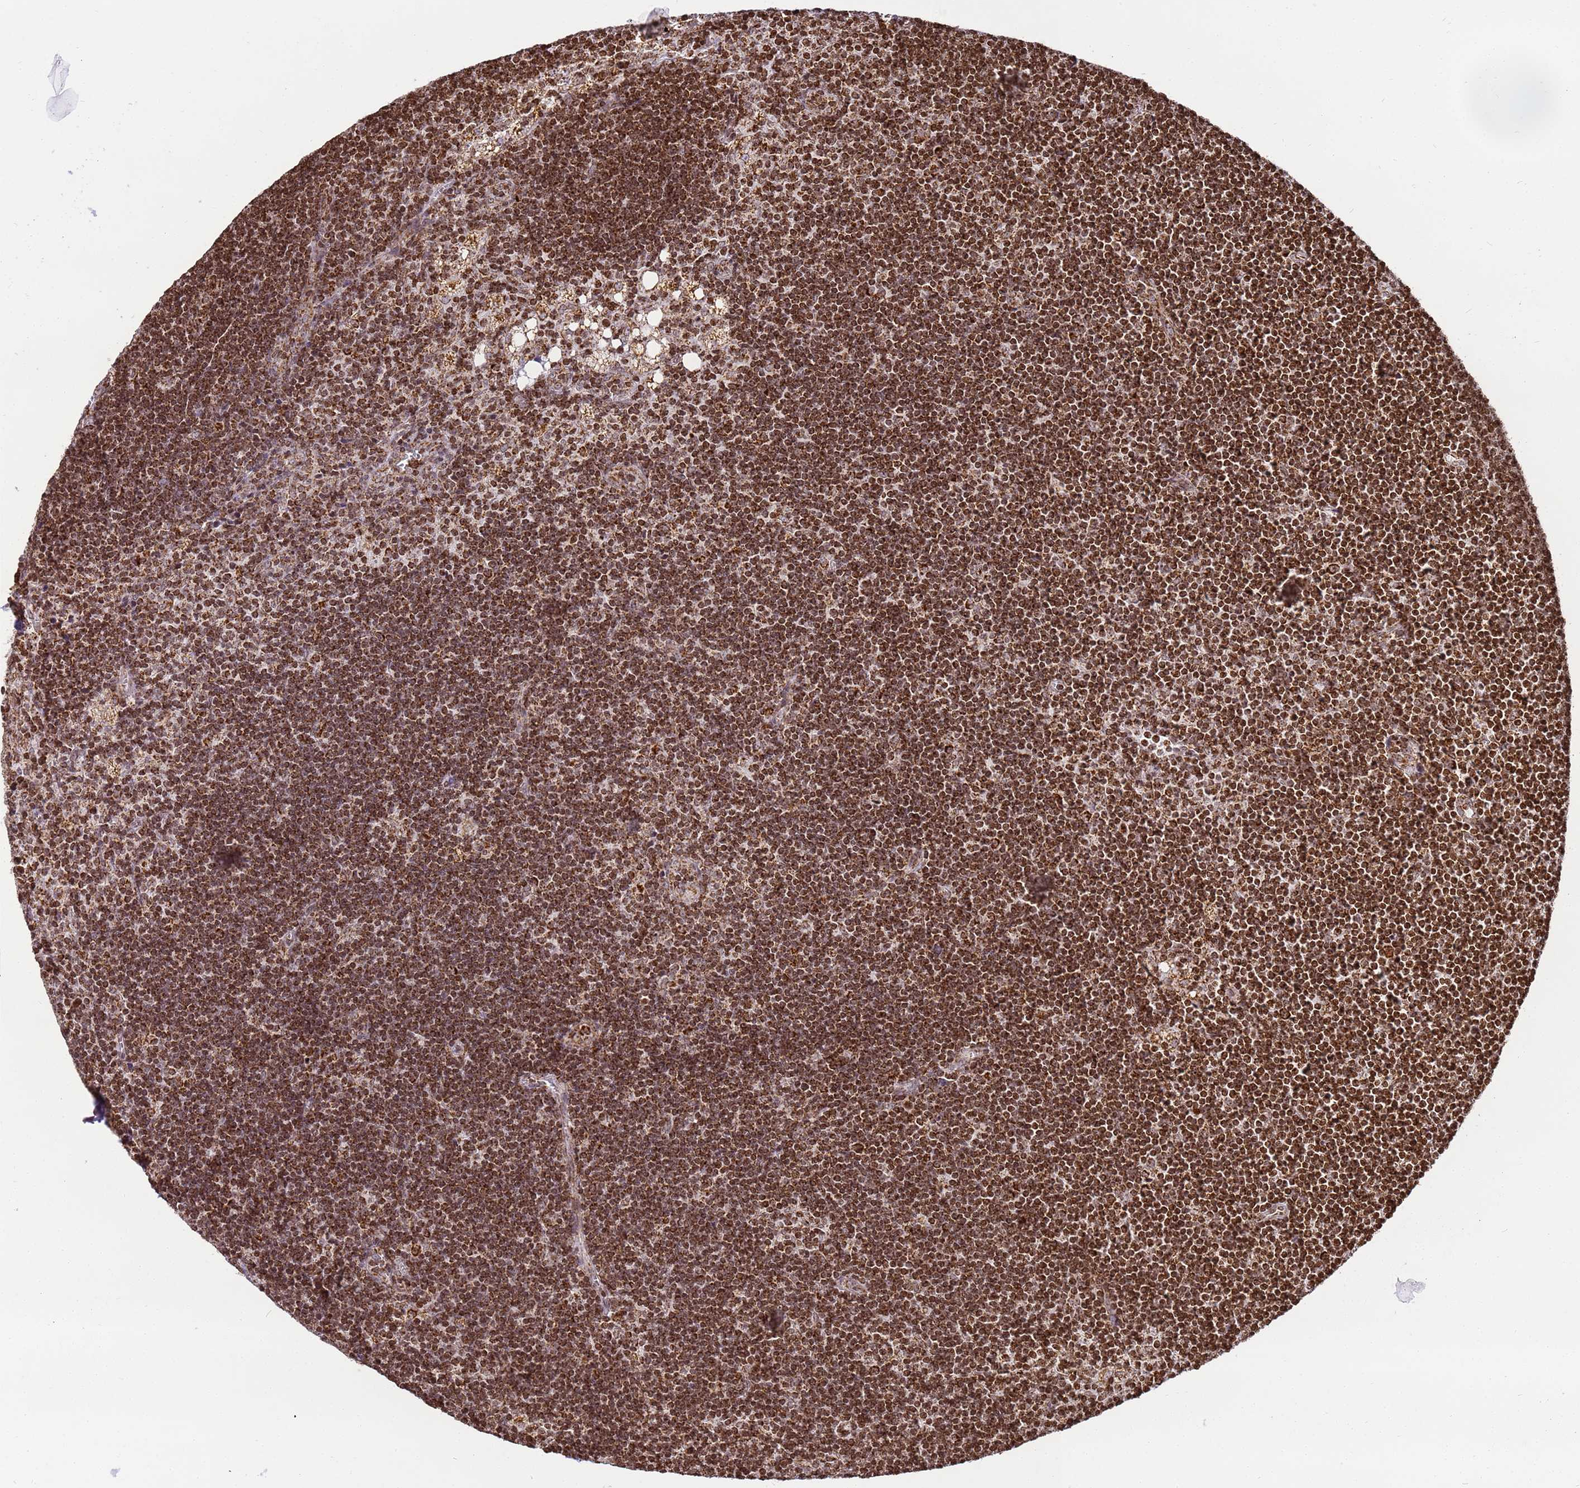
{"staining": {"intensity": "strong", "quantity": ">75%", "location": "cytoplasmic/membranous"}, "tissue": "lymph node", "cell_type": "Germinal center cells", "image_type": "normal", "snomed": [{"axis": "morphology", "description": "Normal tissue, NOS"}, {"axis": "topography", "description": "Lymph node"}], "caption": "DAB (3,3'-diaminobenzidine) immunohistochemical staining of normal lymph node reveals strong cytoplasmic/membranous protein expression in approximately >75% of germinal center cells. (brown staining indicates protein expression, while blue staining denotes nuclei).", "gene": "HSPE1", "patient": {"sex": "male", "age": 24}}